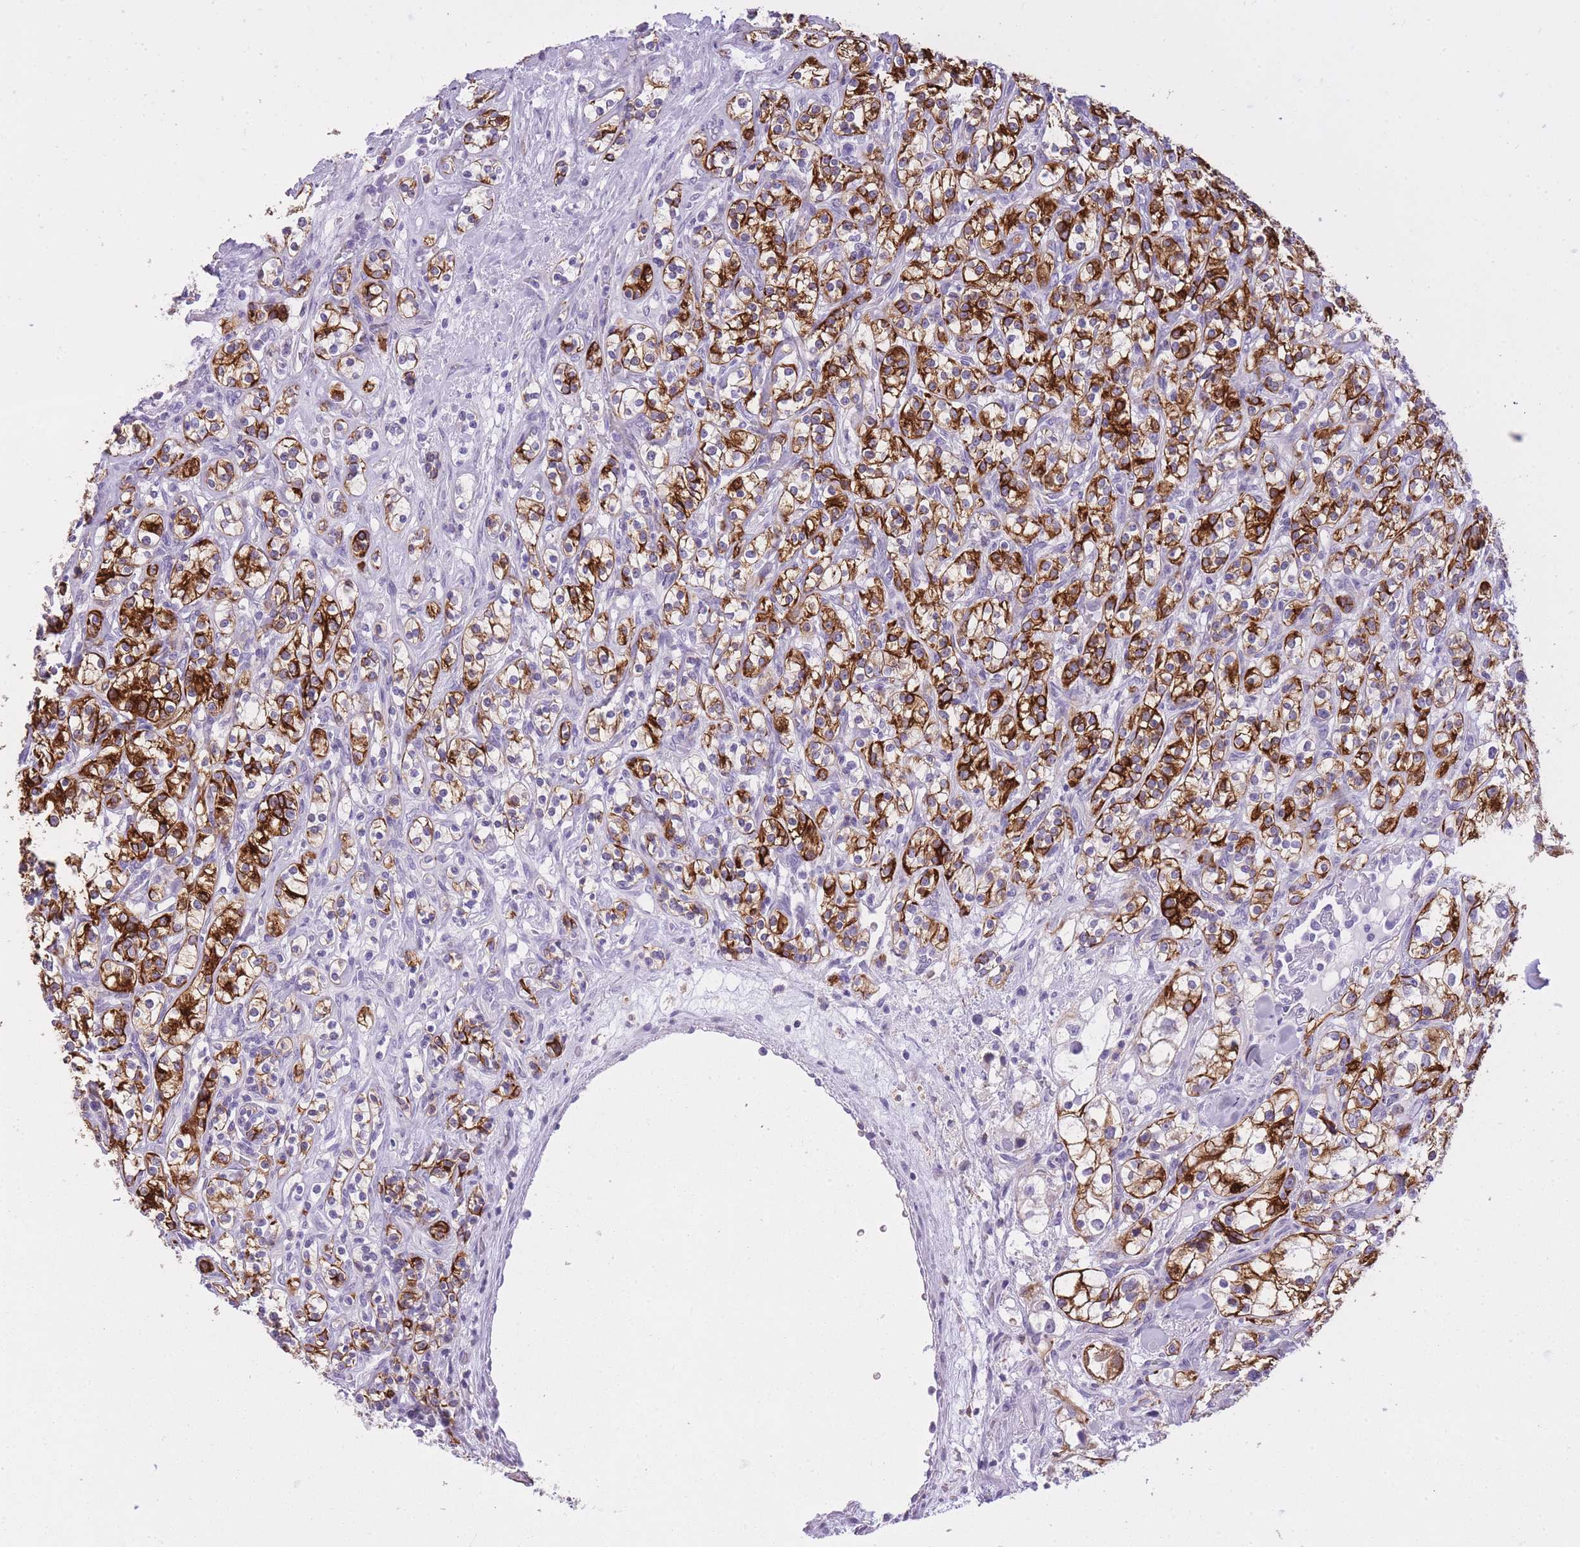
{"staining": {"intensity": "strong", "quantity": "25%-75%", "location": "cytoplasmic/membranous"}, "tissue": "renal cancer", "cell_type": "Tumor cells", "image_type": "cancer", "snomed": [{"axis": "morphology", "description": "Adenocarcinoma, NOS"}, {"axis": "topography", "description": "Kidney"}], "caption": "A brown stain shows strong cytoplasmic/membranous expression of a protein in renal cancer tumor cells.", "gene": "RADX", "patient": {"sex": "male", "age": 77}}